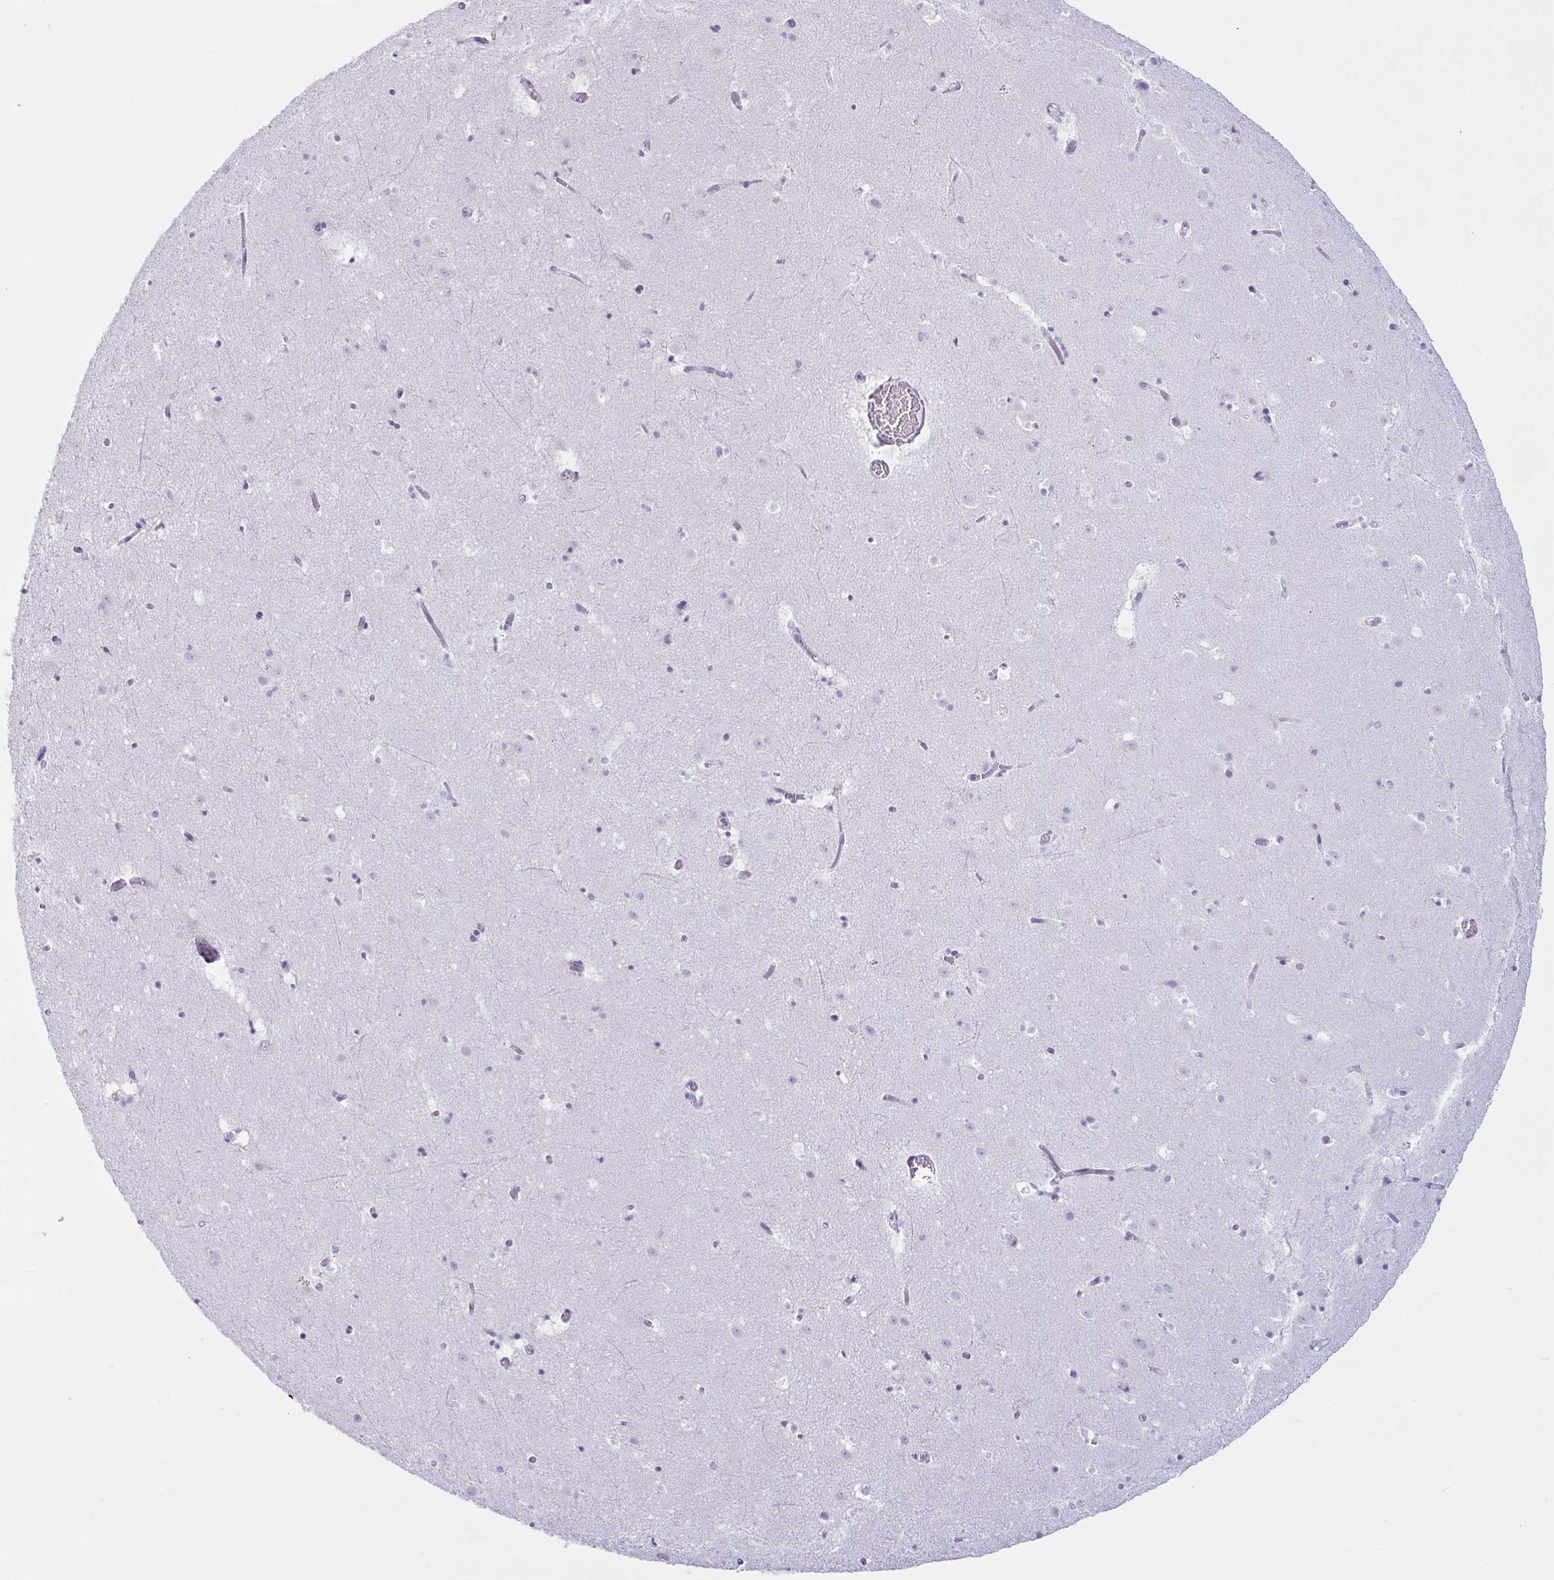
{"staining": {"intensity": "negative", "quantity": "none", "location": "none"}, "tissue": "caudate", "cell_type": "Glial cells", "image_type": "normal", "snomed": [{"axis": "morphology", "description": "Normal tissue, NOS"}, {"axis": "topography", "description": "Lateral ventricle wall"}], "caption": "High power microscopy photomicrograph of an immunohistochemistry (IHC) photomicrograph of normal caudate, revealing no significant positivity in glial cells. Nuclei are stained in blue.", "gene": "XCL1", "patient": {"sex": "male", "age": 37}}